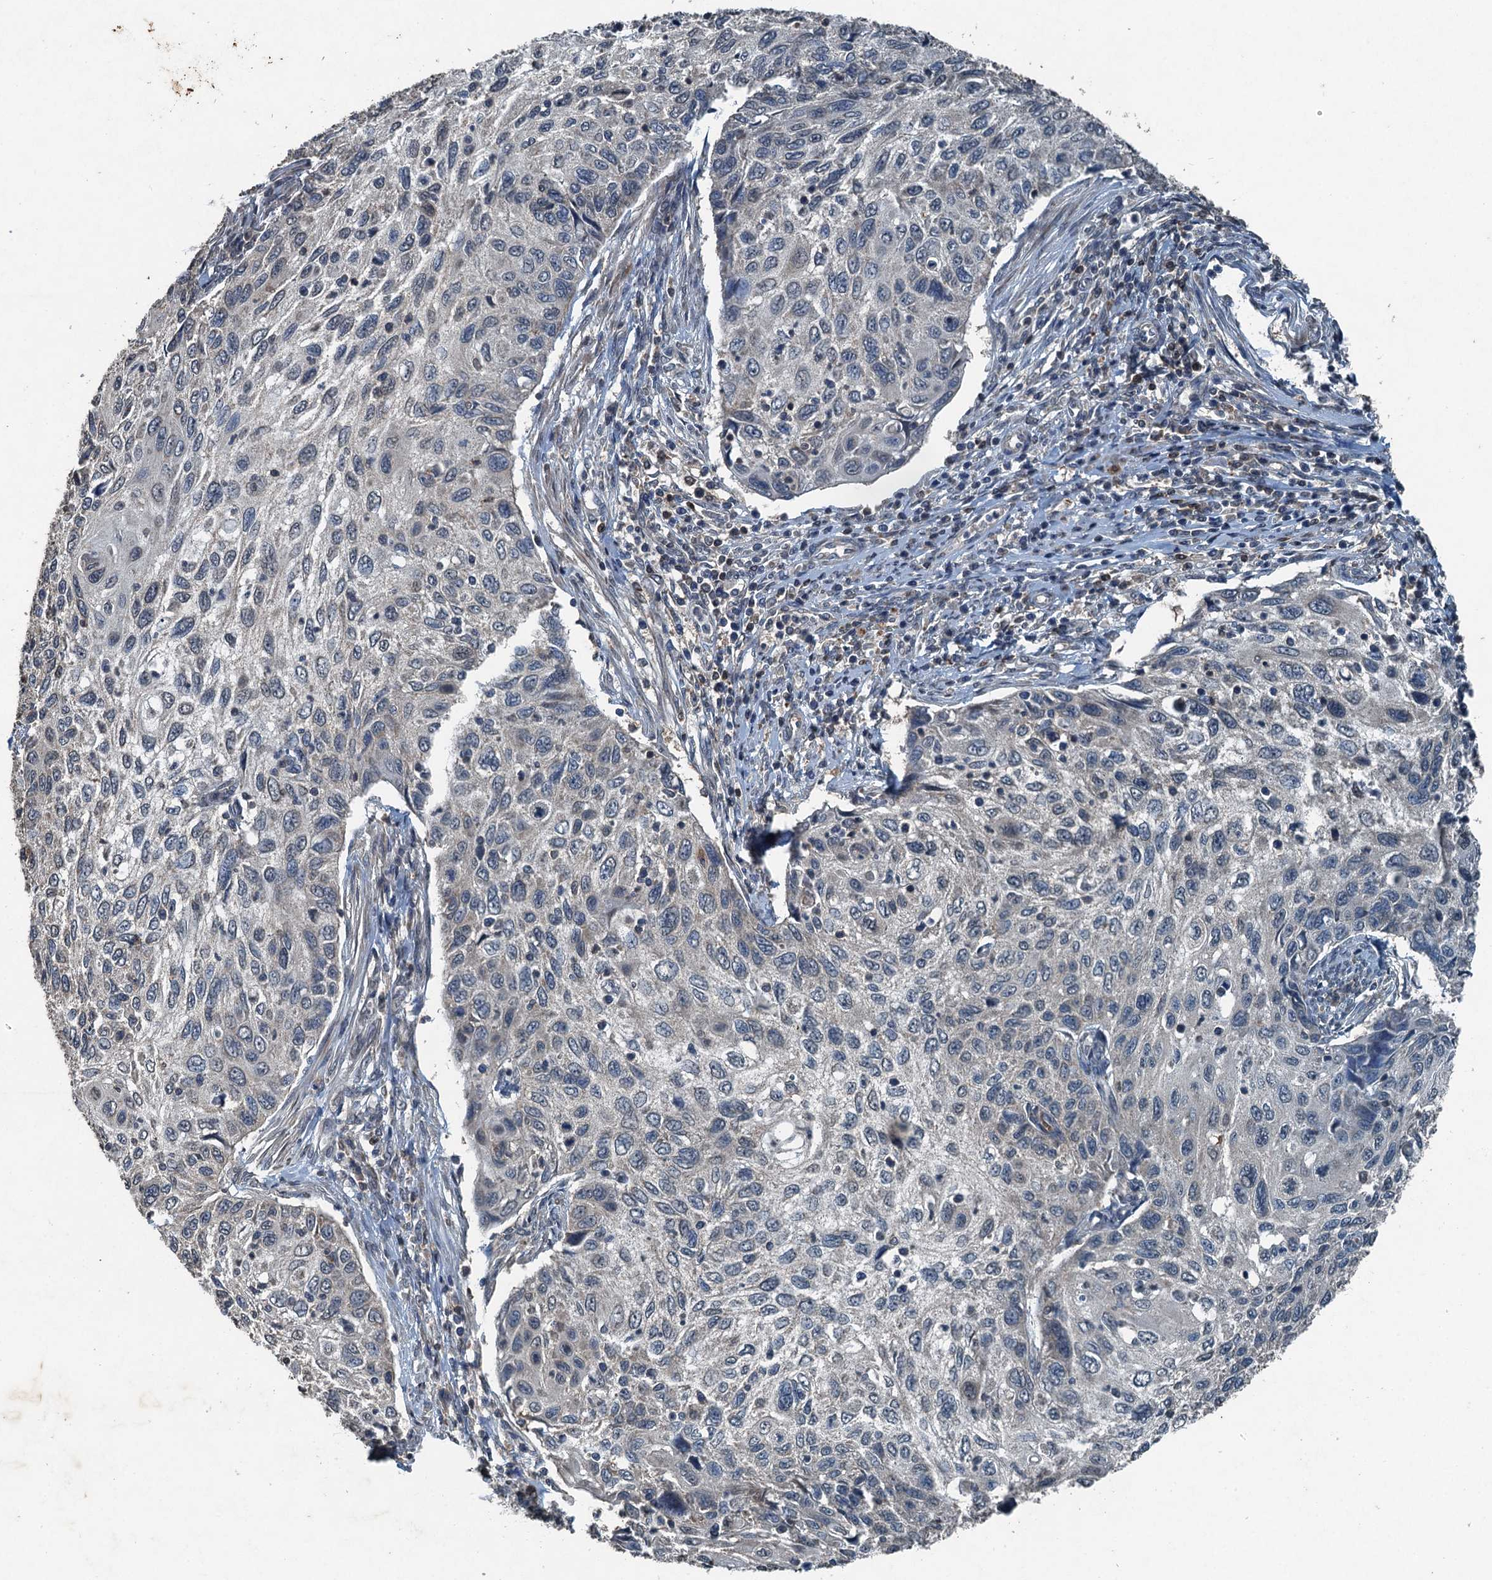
{"staining": {"intensity": "negative", "quantity": "none", "location": "none"}, "tissue": "cervical cancer", "cell_type": "Tumor cells", "image_type": "cancer", "snomed": [{"axis": "morphology", "description": "Squamous cell carcinoma, NOS"}, {"axis": "topography", "description": "Cervix"}], "caption": "IHC of human cervical squamous cell carcinoma exhibits no staining in tumor cells.", "gene": "TCTN1", "patient": {"sex": "female", "age": 70}}